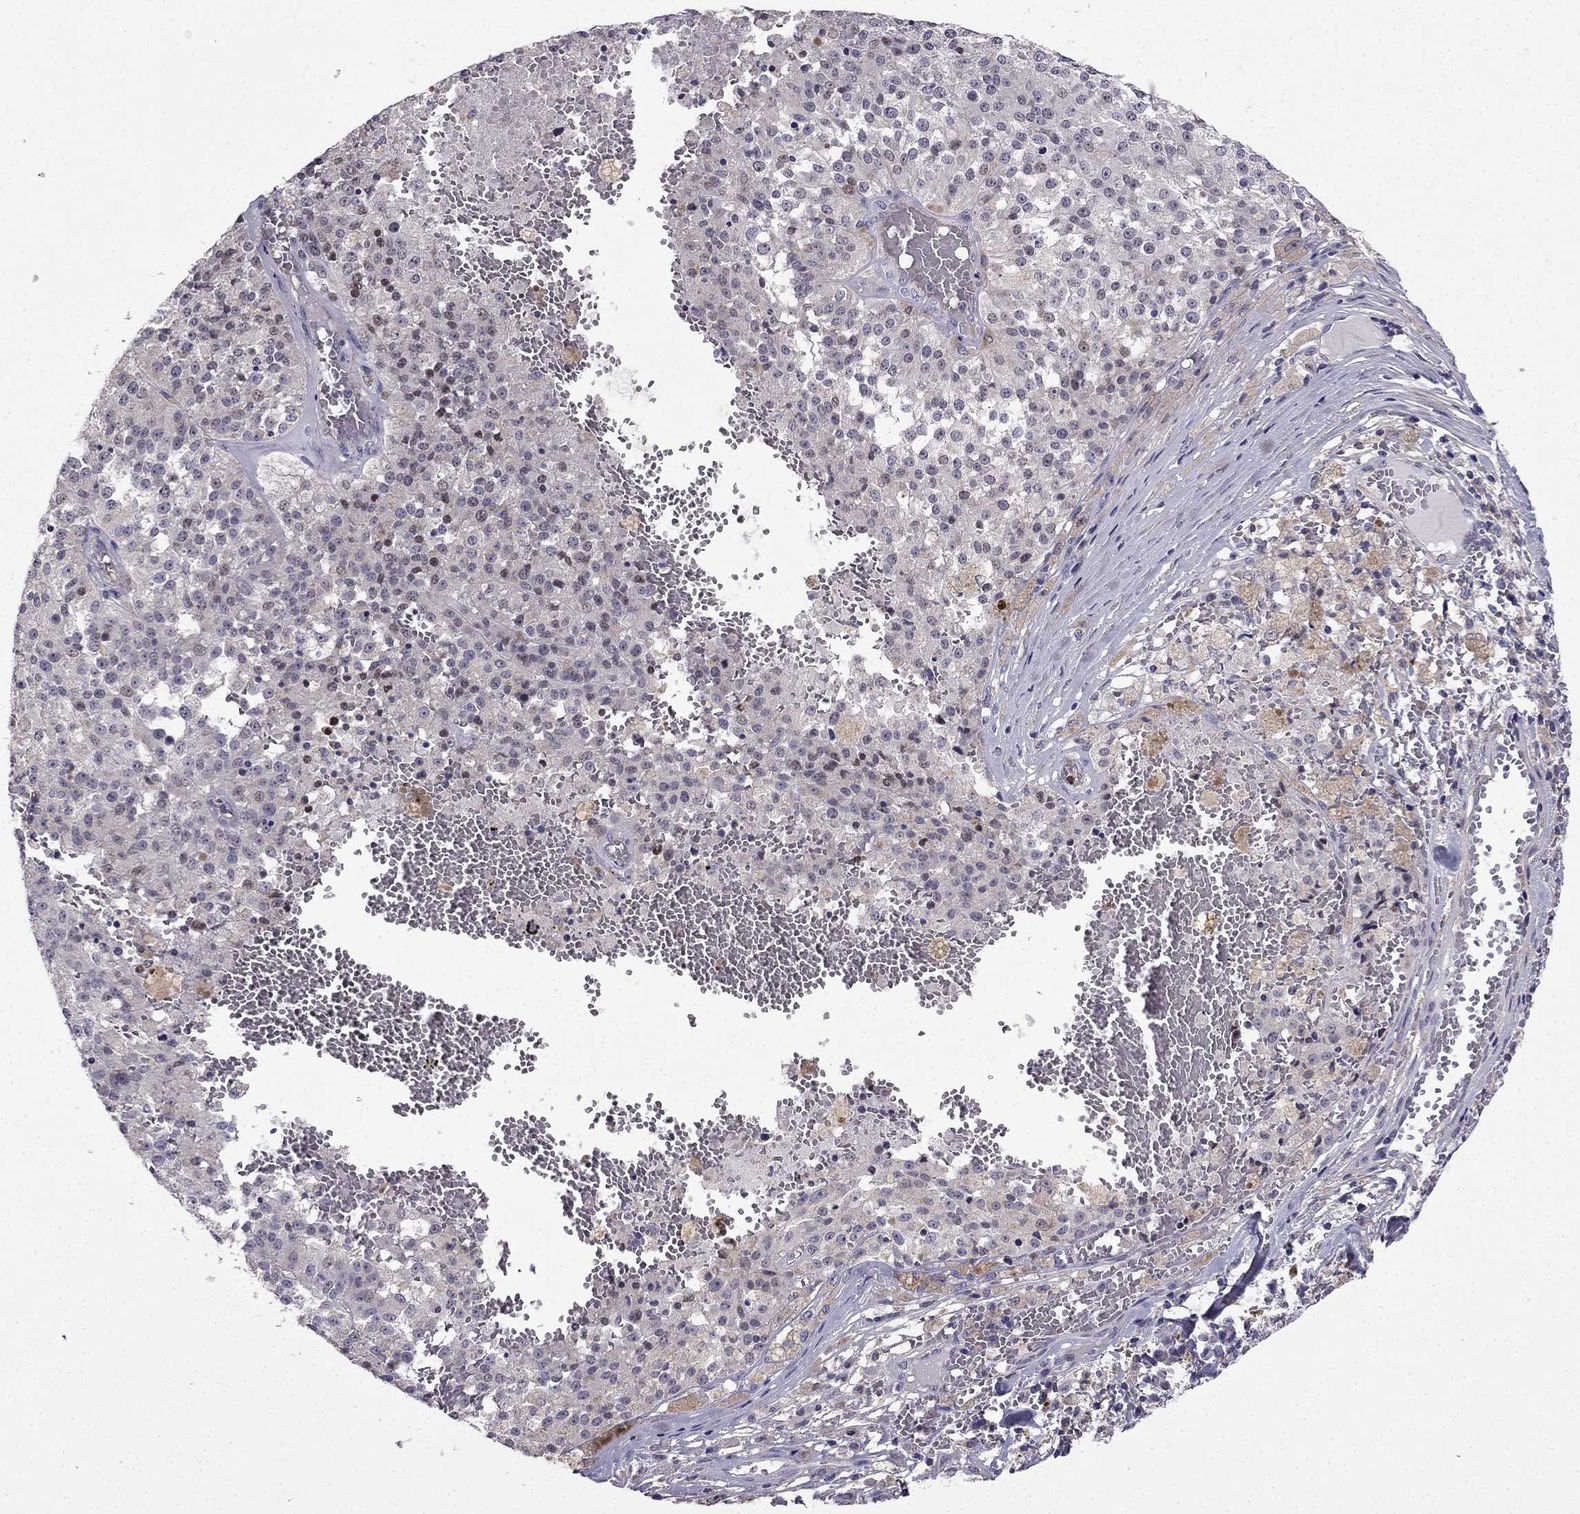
{"staining": {"intensity": "negative", "quantity": "none", "location": "none"}, "tissue": "melanoma", "cell_type": "Tumor cells", "image_type": "cancer", "snomed": [{"axis": "morphology", "description": "Malignant melanoma, Metastatic site"}, {"axis": "topography", "description": "Lymph node"}], "caption": "IHC micrograph of human melanoma stained for a protein (brown), which shows no expression in tumor cells. Nuclei are stained in blue.", "gene": "SLC6A2", "patient": {"sex": "female", "age": 64}}